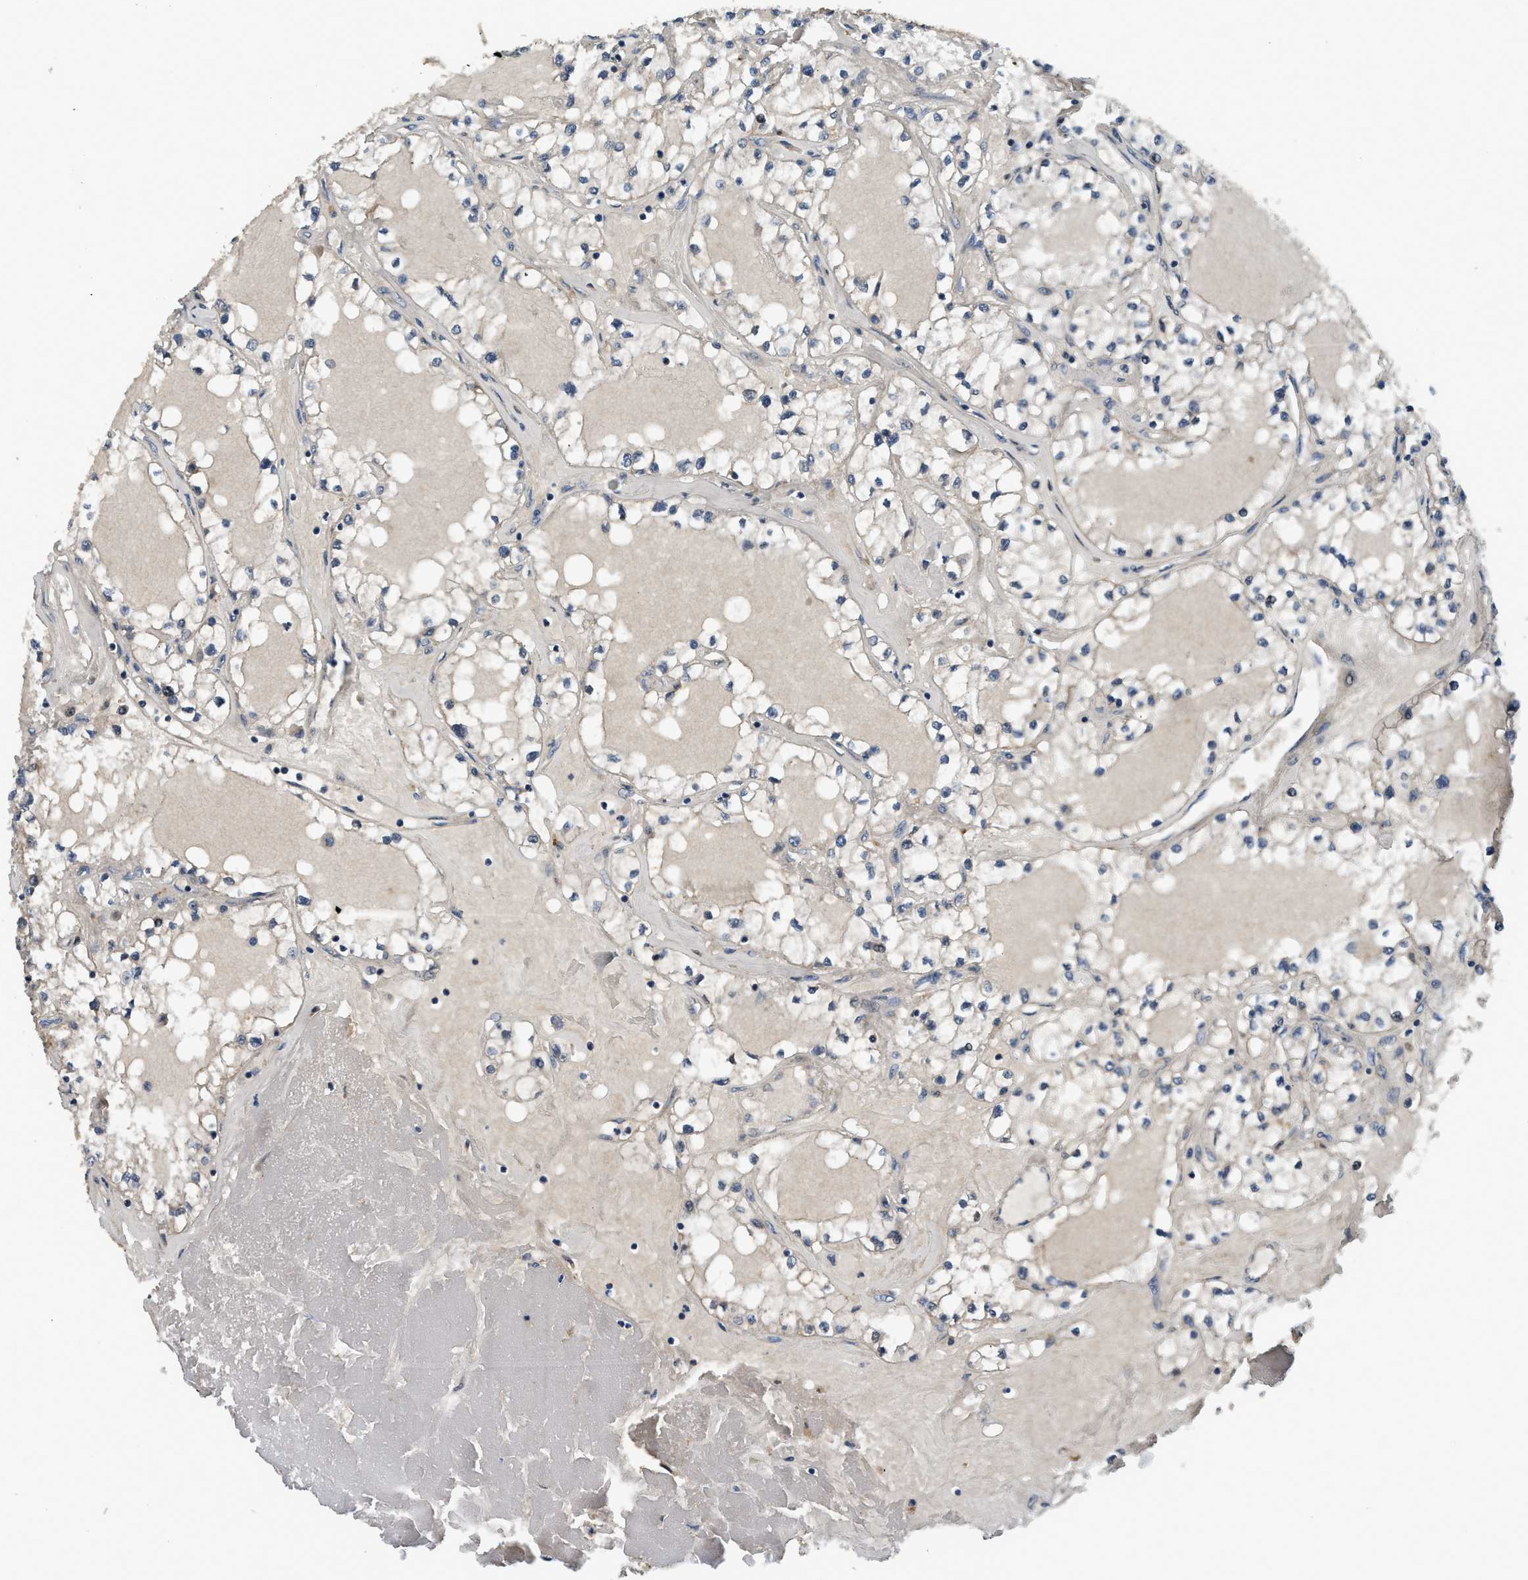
{"staining": {"intensity": "weak", "quantity": "25%-75%", "location": "cytoplasmic/membranous"}, "tissue": "renal cancer", "cell_type": "Tumor cells", "image_type": "cancer", "snomed": [{"axis": "morphology", "description": "Adenocarcinoma, NOS"}, {"axis": "topography", "description": "Kidney"}], "caption": "Immunohistochemical staining of renal cancer exhibits weak cytoplasmic/membranous protein positivity in about 25%-75% of tumor cells.", "gene": "IL3RA", "patient": {"sex": "male", "age": 56}}